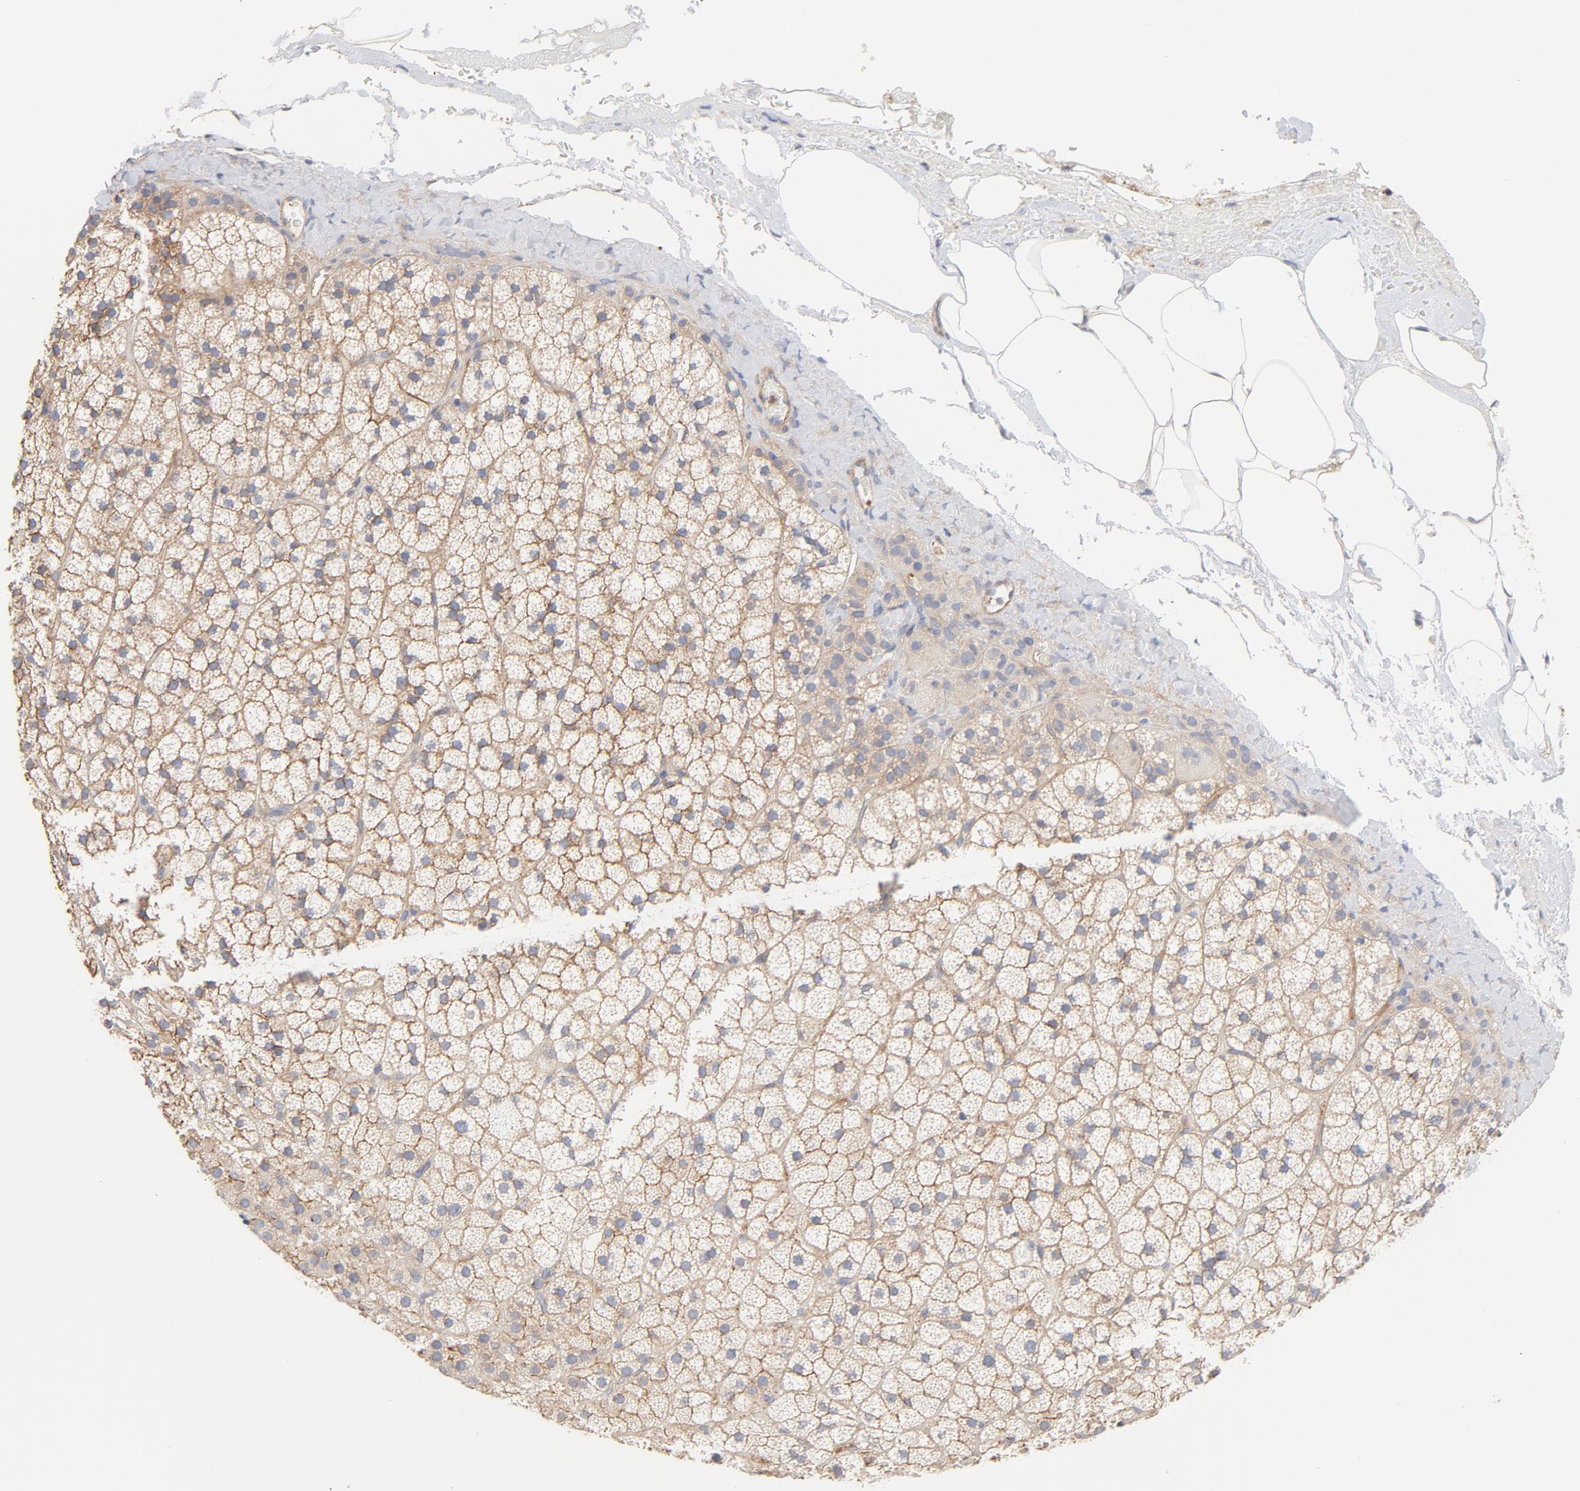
{"staining": {"intensity": "moderate", "quantity": ">75%", "location": "cytoplasmic/membranous"}, "tissue": "adrenal gland", "cell_type": "Glandular cells", "image_type": "normal", "snomed": [{"axis": "morphology", "description": "Normal tissue, NOS"}, {"axis": "topography", "description": "Adrenal gland"}], "caption": "Immunohistochemistry (IHC) histopathology image of unremarkable adrenal gland: adrenal gland stained using IHC shows medium levels of moderate protein expression localized specifically in the cytoplasmic/membranous of glandular cells, appearing as a cytoplasmic/membranous brown color.", "gene": "STRN3", "patient": {"sex": "male", "age": 35}}